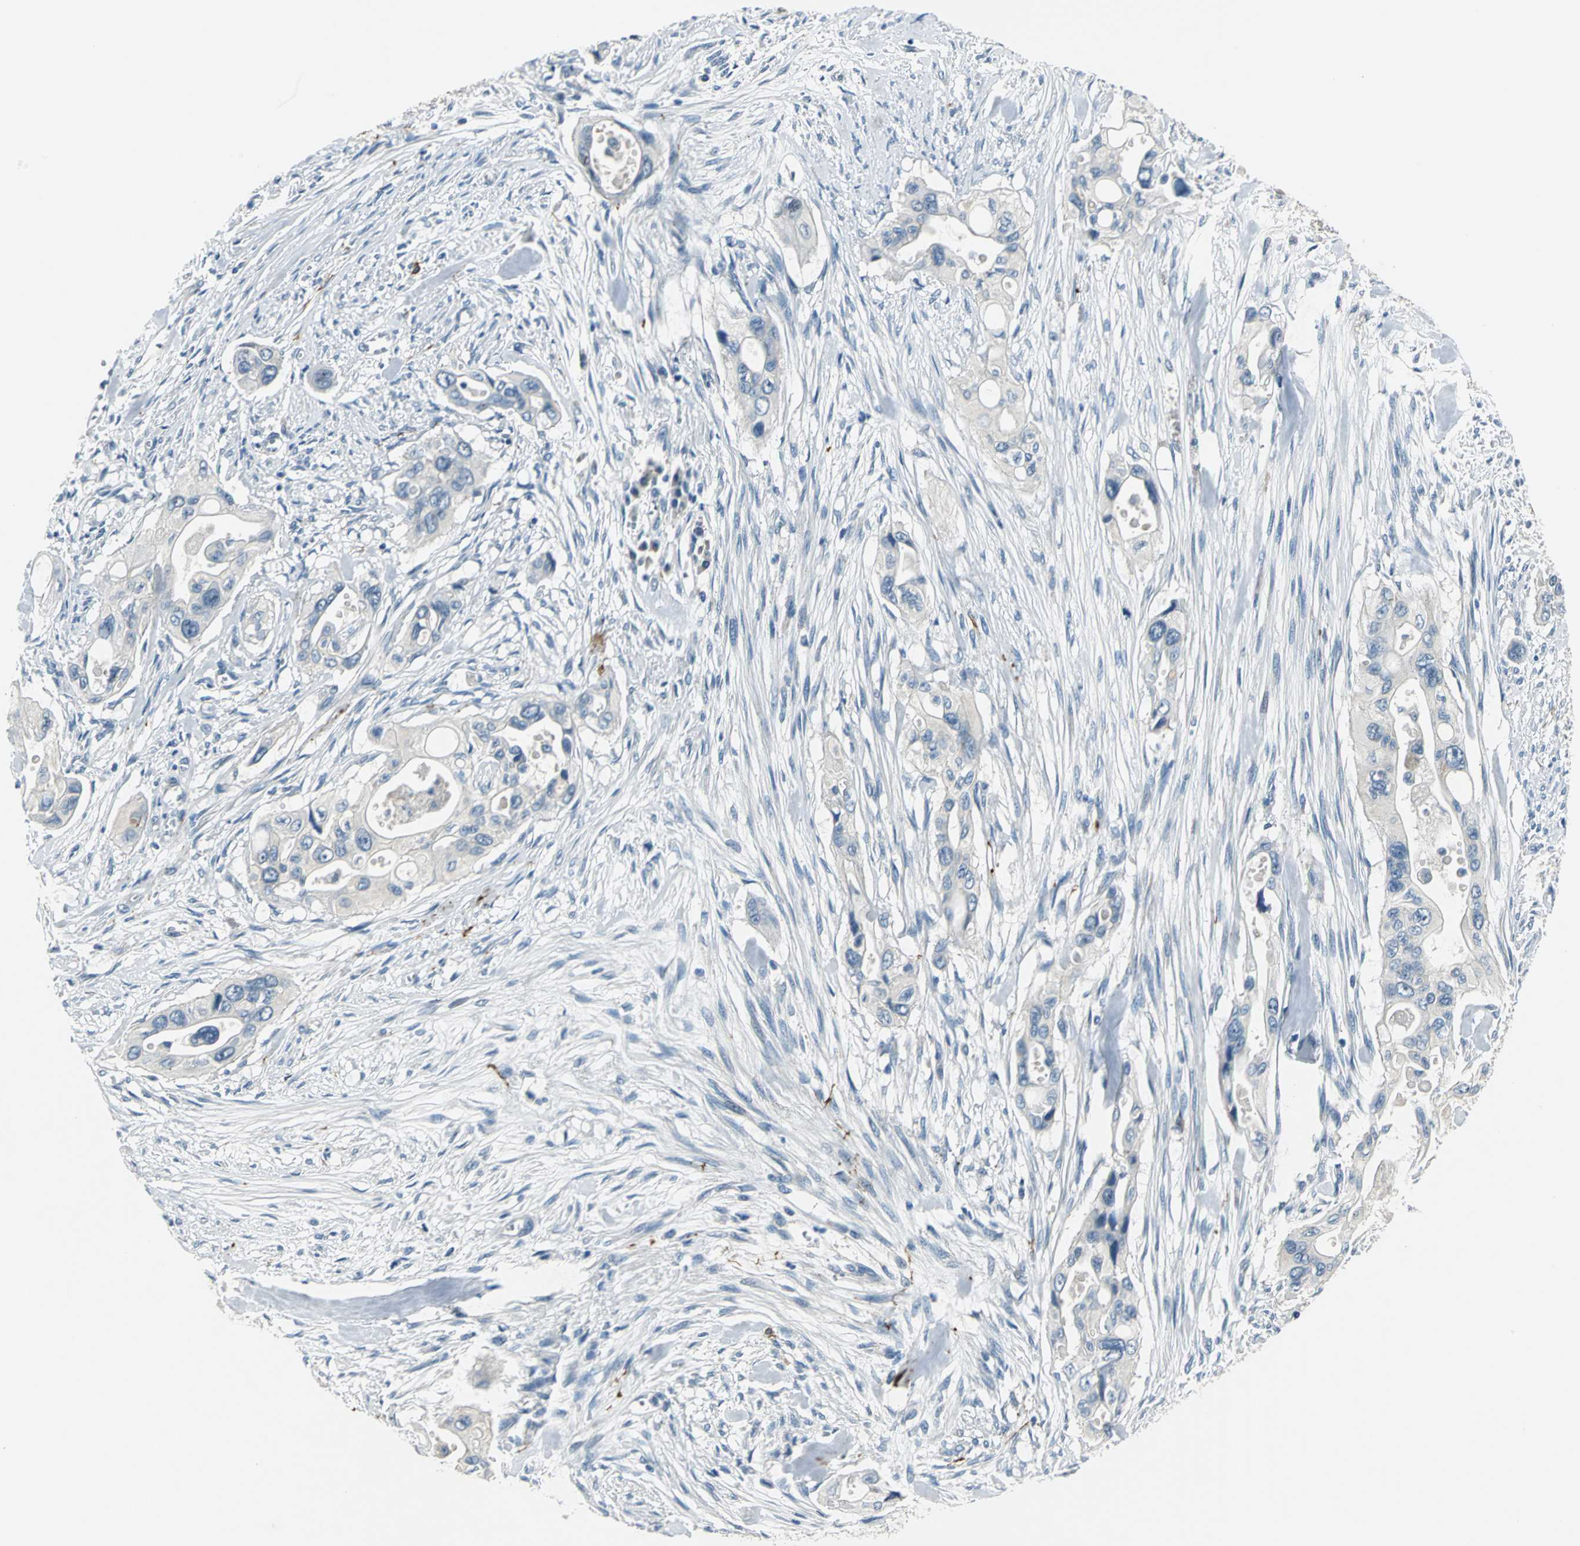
{"staining": {"intensity": "negative", "quantity": "none", "location": "none"}, "tissue": "pancreatic cancer", "cell_type": "Tumor cells", "image_type": "cancer", "snomed": [{"axis": "morphology", "description": "Adenocarcinoma, NOS"}, {"axis": "topography", "description": "Pancreas"}], "caption": "High magnification brightfield microscopy of pancreatic cancer stained with DAB (brown) and counterstained with hematoxylin (blue): tumor cells show no significant staining. (DAB (3,3'-diaminobenzidine) IHC, high magnification).", "gene": "SLC16A7", "patient": {"sex": "male", "age": 77}}